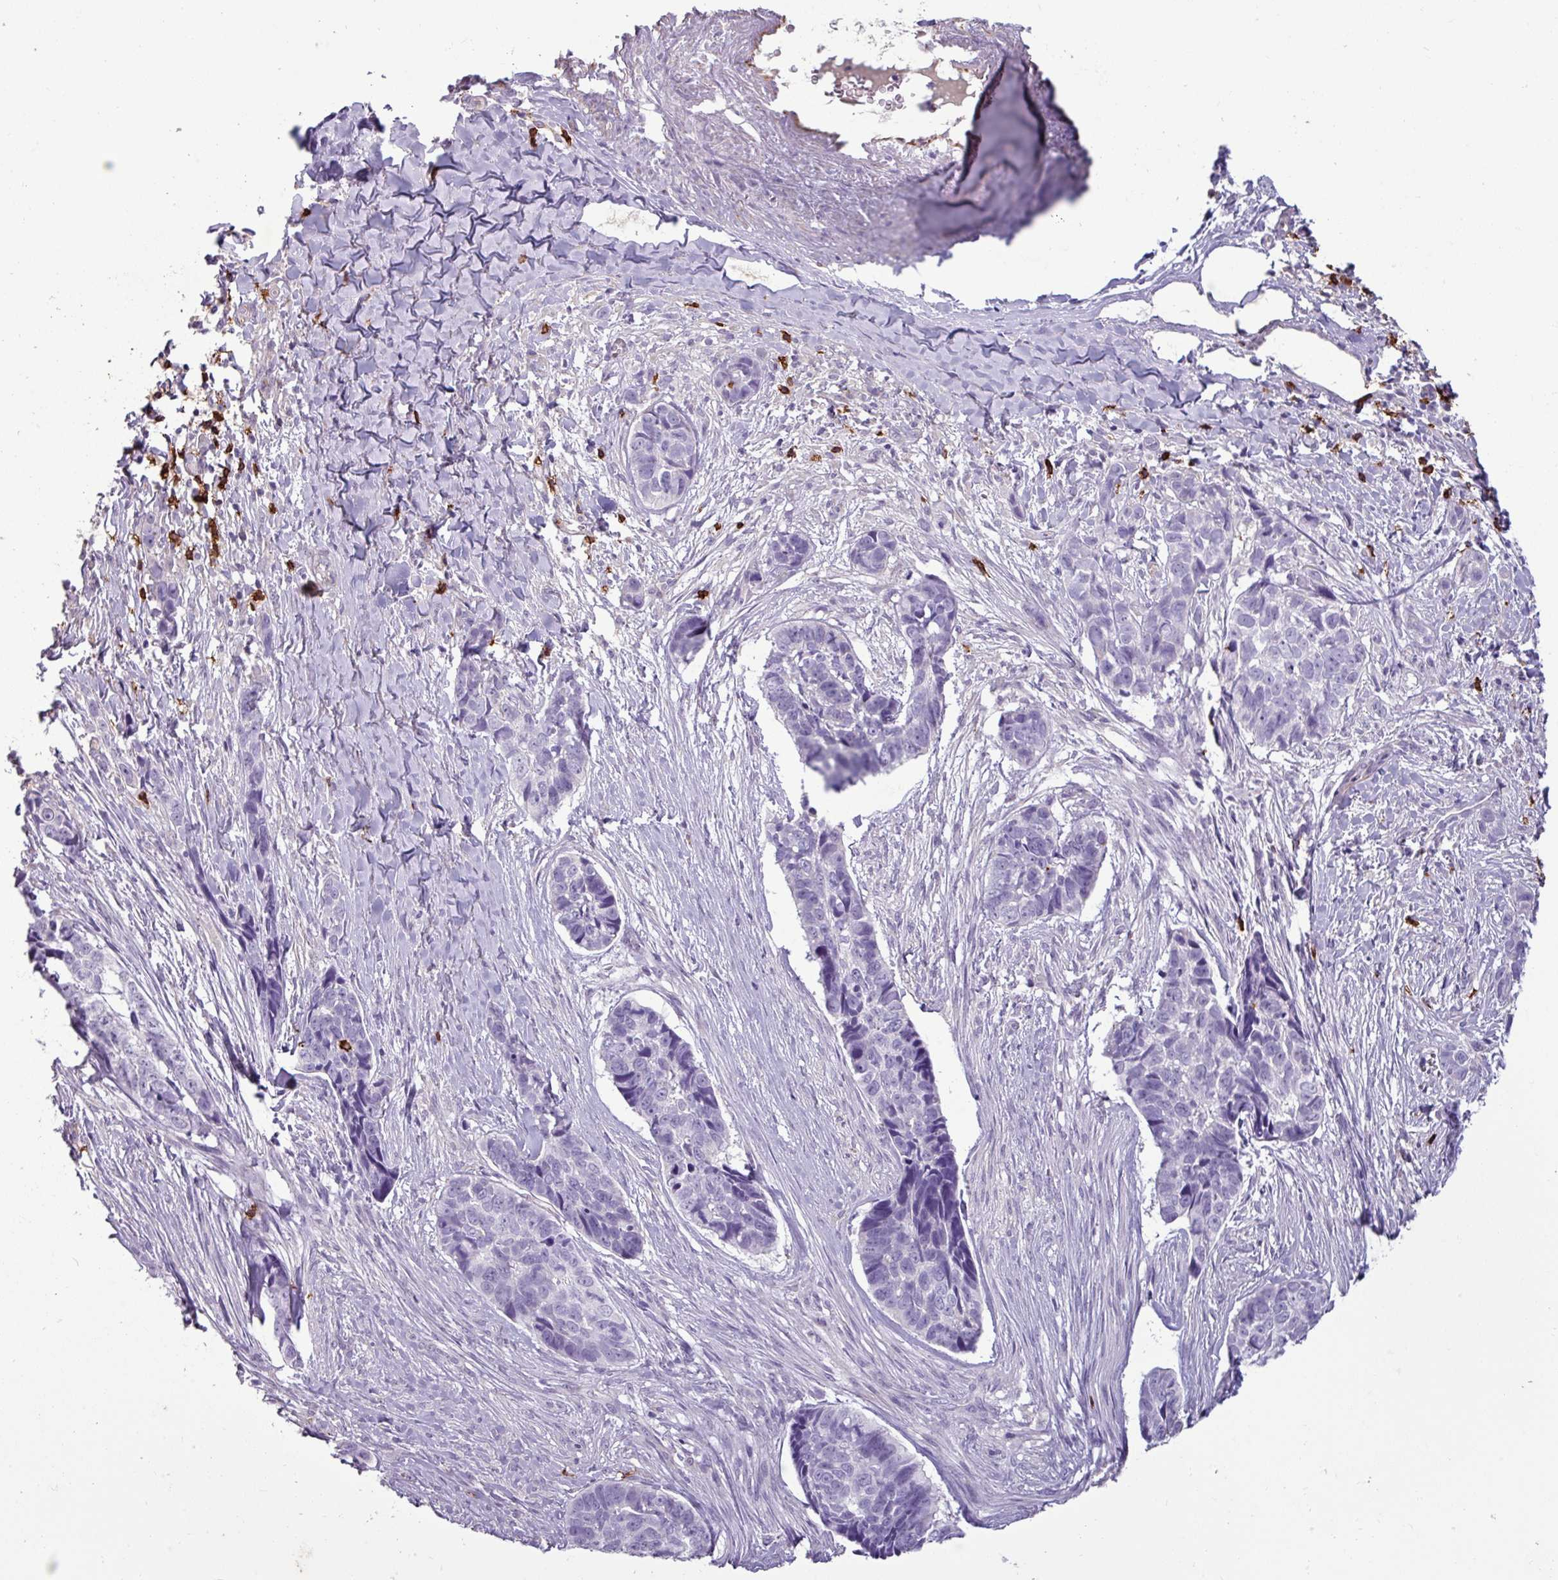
{"staining": {"intensity": "negative", "quantity": "none", "location": "none"}, "tissue": "skin cancer", "cell_type": "Tumor cells", "image_type": "cancer", "snomed": [{"axis": "morphology", "description": "Basal cell carcinoma"}, {"axis": "topography", "description": "Skin"}], "caption": "This is an immunohistochemistry (IHC) micrograph of human skin cancer (basal cell carcinoma). There is no expression in tumor cells.", "gene": "CD8A", "patient": {"sex": "female", "age": 82}}